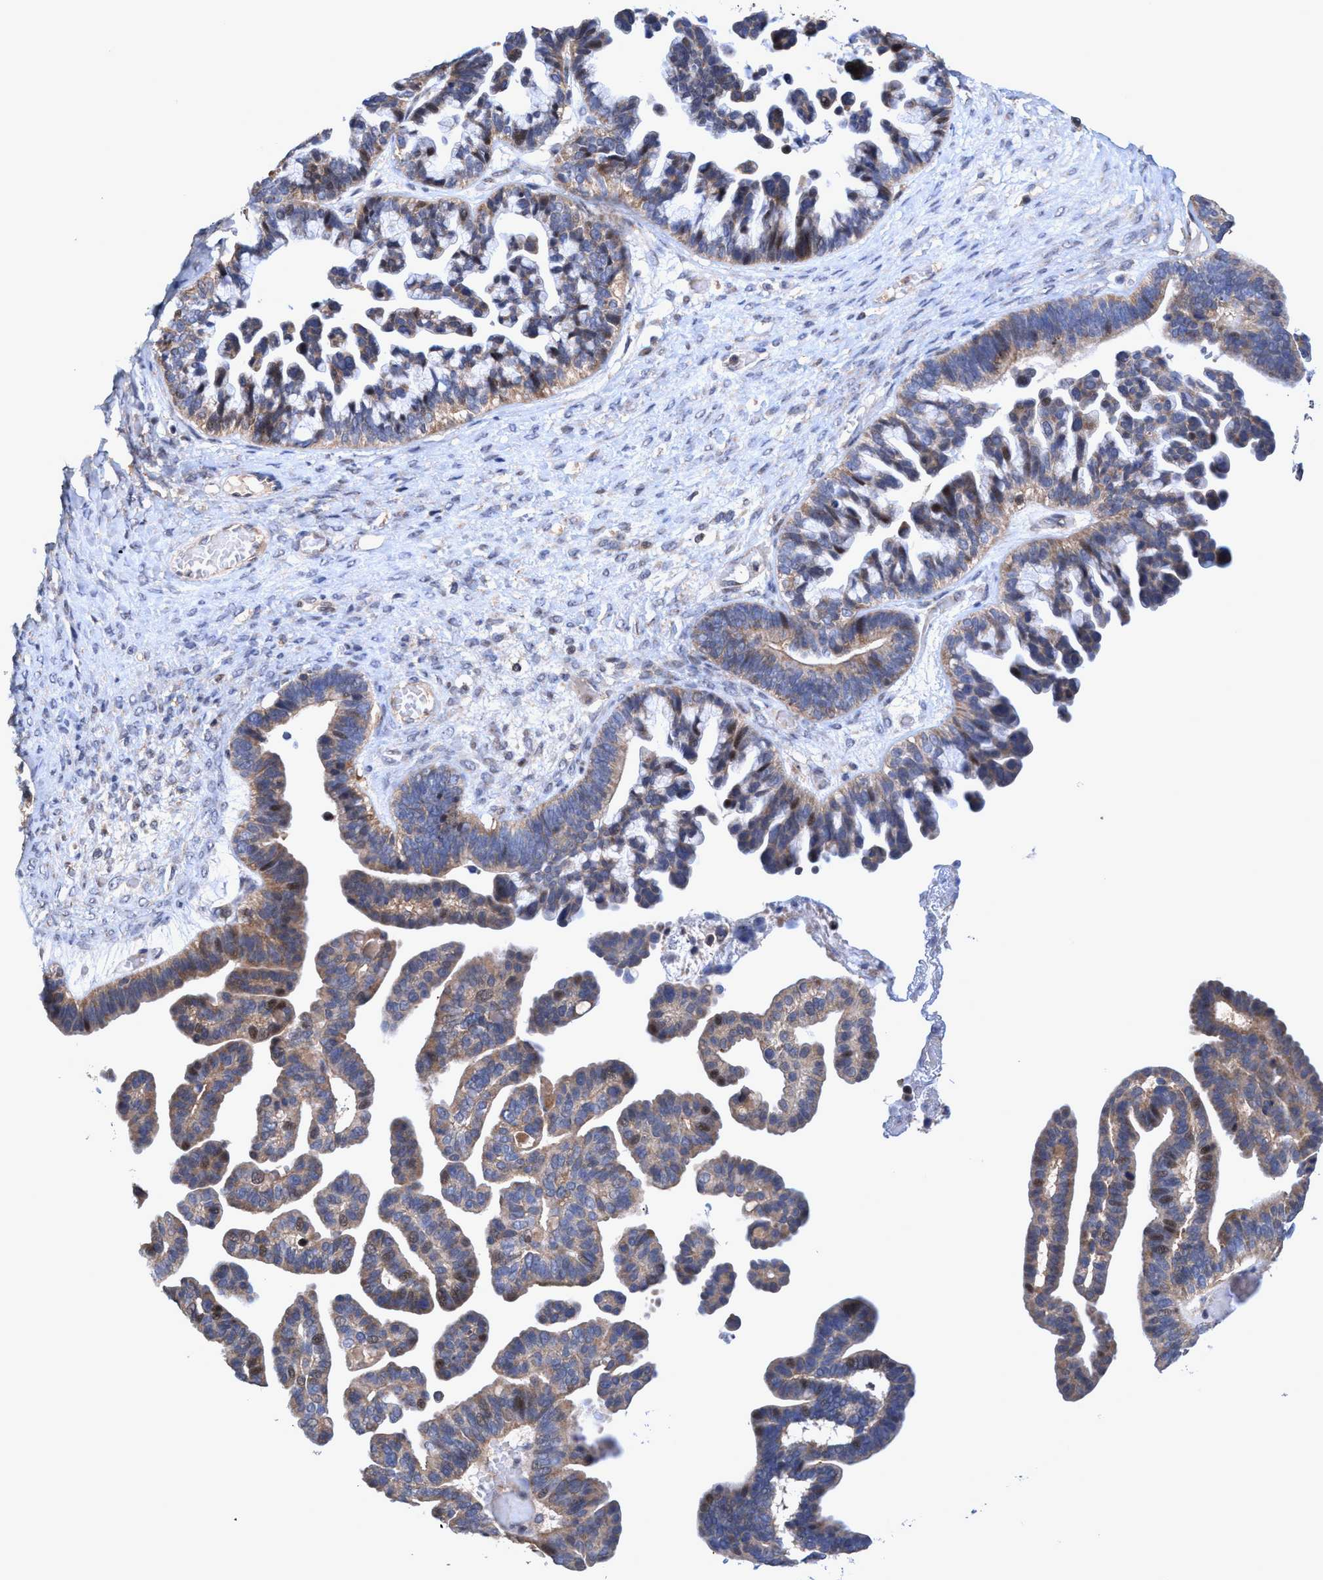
{"staining": {"intensity": "weak", "quantity": ">75%", "location": "cytoplasmic/membranous"}, "tissue": "ovarian cancer", "cell_type": "Tumor cells", "image_type": "cancer", "snomed": [{"axis": "morphology", "description": "Cystadenocarcinoma, serous, NOS"}, {"axis": "topography", "description": "Ovary"}], "caption": "Ovarian cancer tissue displays weak cytoplasmic/membranous staining in approximately >75% of tumor cells, visualized by immunohistochemistry.", "gene": "ZNF677", "patient": {"sex": "female", "age": 56}}